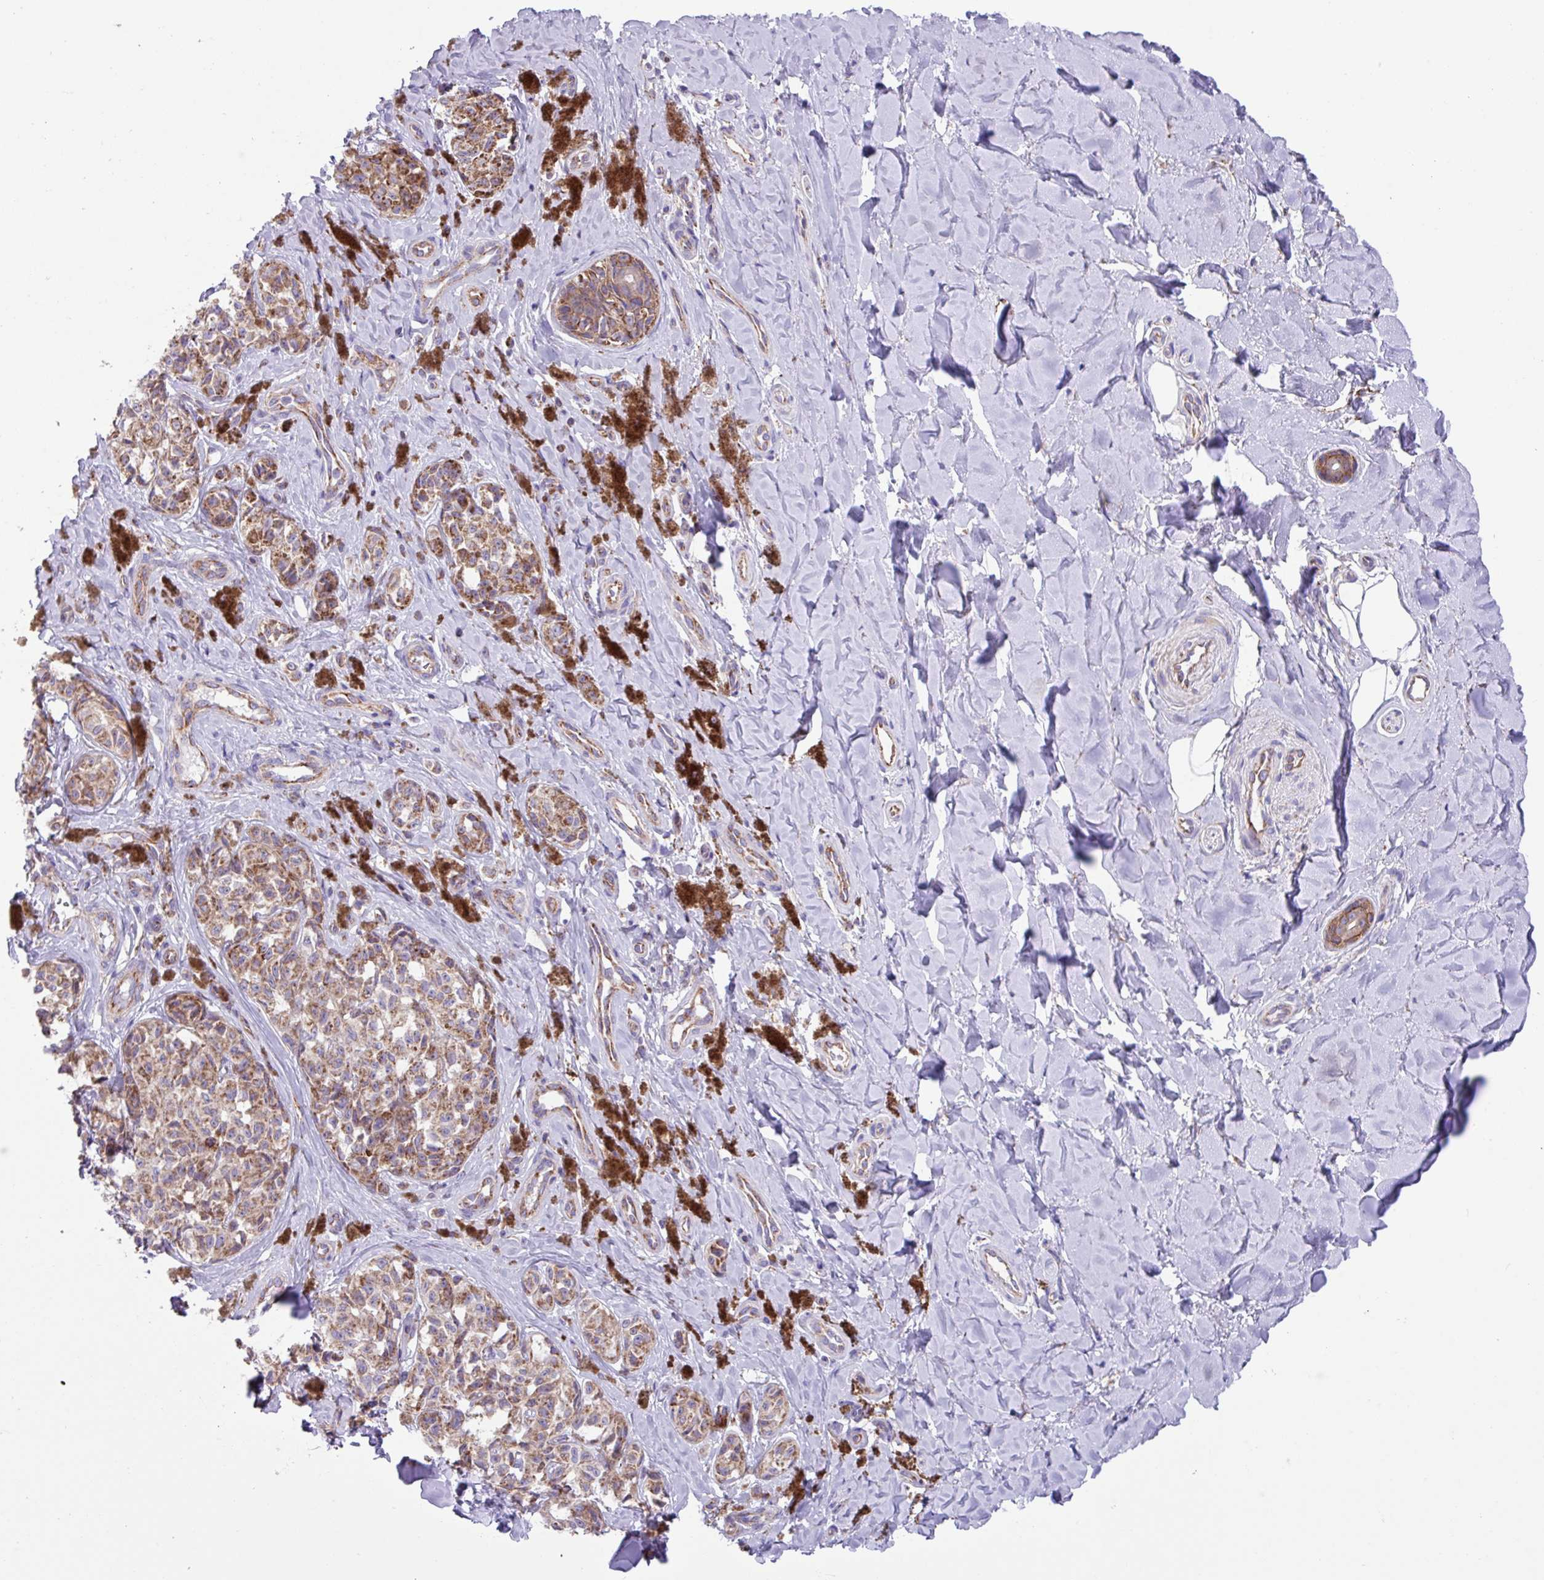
{"staining": {"intensity": "moderate", "quantity": ">75%", "location": "cytoplasmic/membranous"}, "tissue": "melanoma", "cell_type": "Tumor cells", "image_type": "cancer", "snomed": [{"axis": "morphology", "description": "Malignant melanoma, NOS"}, {"axis": "topography", "description": "Skin"}], "caption": "This is an image of immunohistochemistry (IHC) staining of malignant melanoma, which shows moderate staining in the cytoplasmic/membranous of tumor cells.", "gene": "OTULIN", "patient": {"sex": "female", "age": 65}}